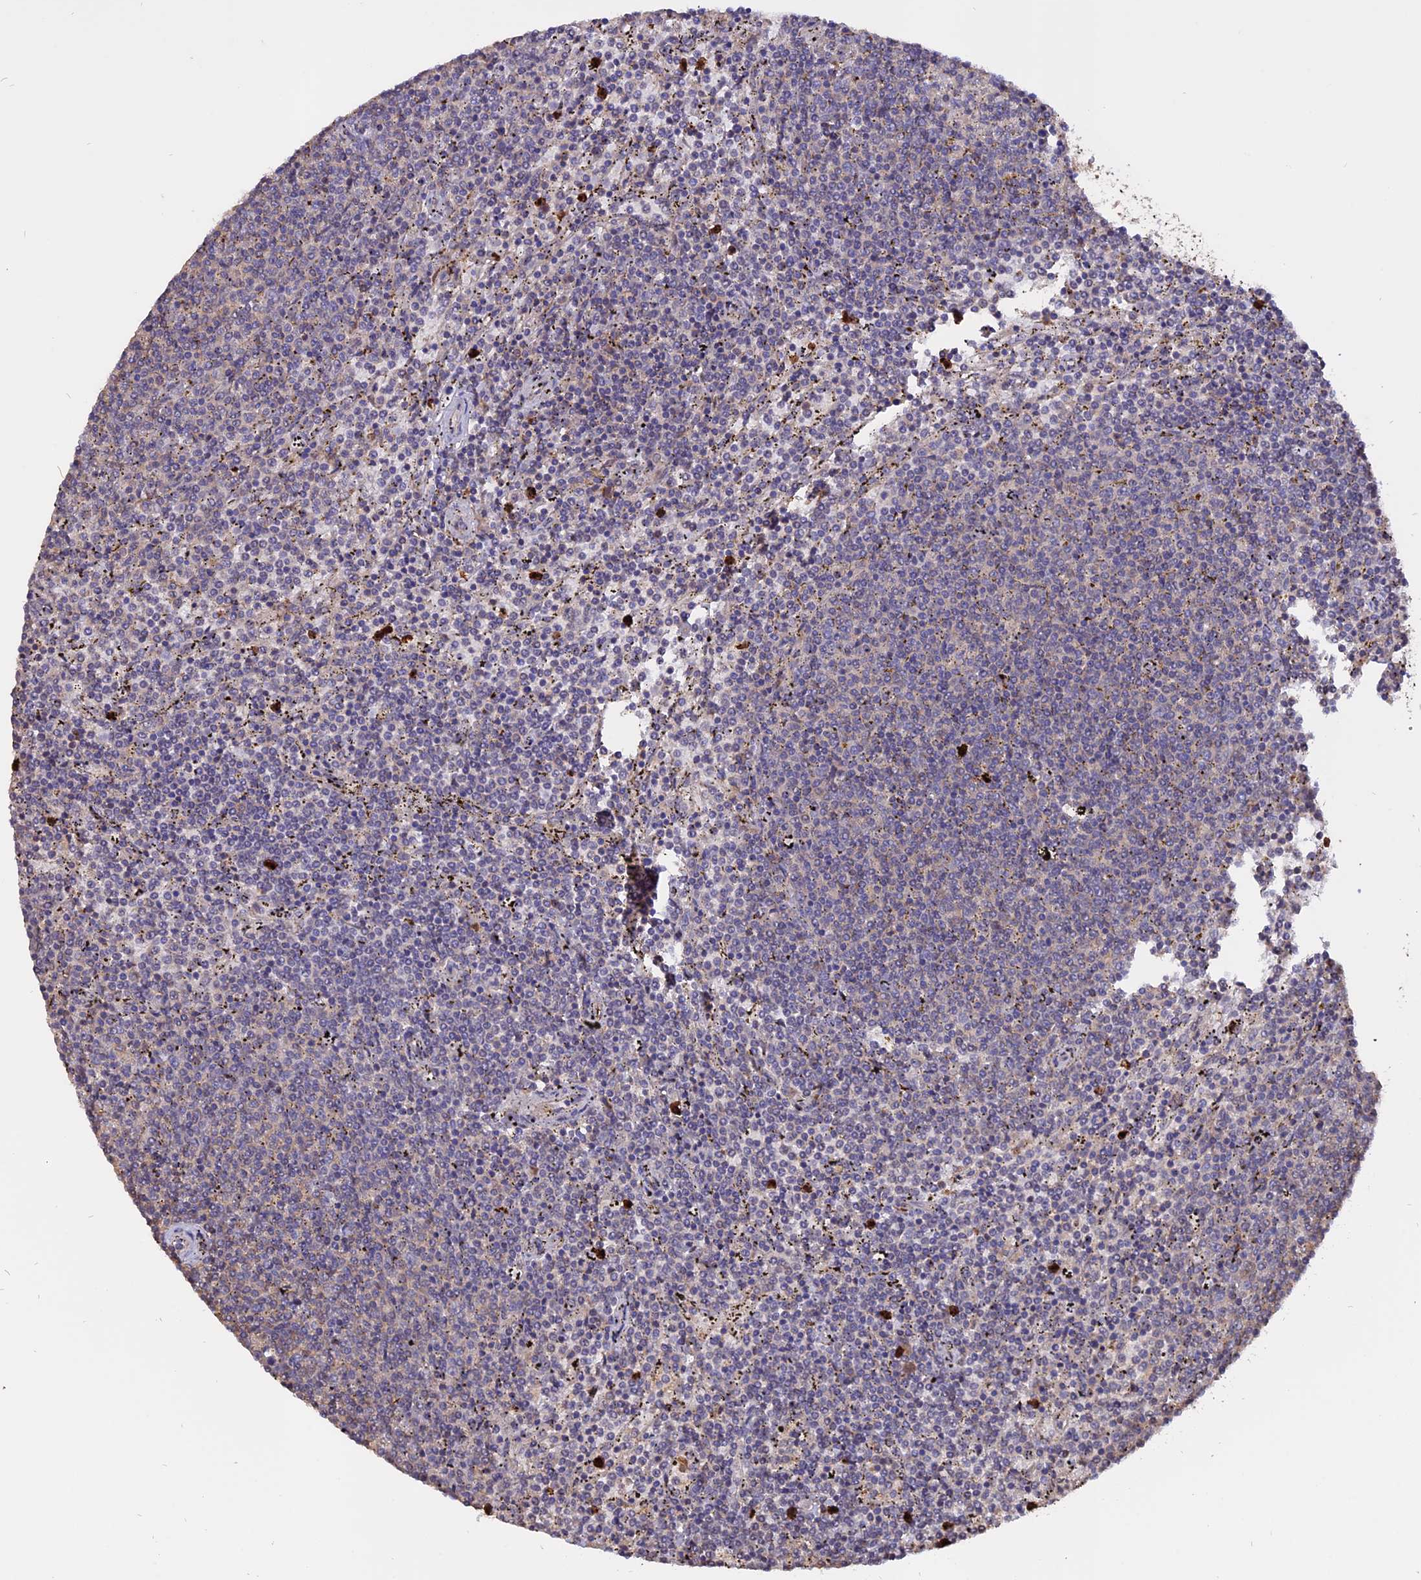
{"staining": {"intensity": "negative", "quantity": "none", "location": "none"}, "tissue": "lymphoma", "cell_type": "Tumor cells", "image_type": "cancer", "snomed": [{"axis": "morphology", "description": "Malignant lymphoma, non-Hodgkin's type, Low grade"}, {"axis": "topography", "description": "Spleen"}], "caption": "An image of human malignant lymphoma, non-Hodgkin's type (low-grade) is negative for staining in tumor cells. (DAB immunohistochemistry (IHC) visualized using brightfield microscopy, high magnification).", "gene": "CARMIL2", "patient": {"sex": "female", "age": 50}}